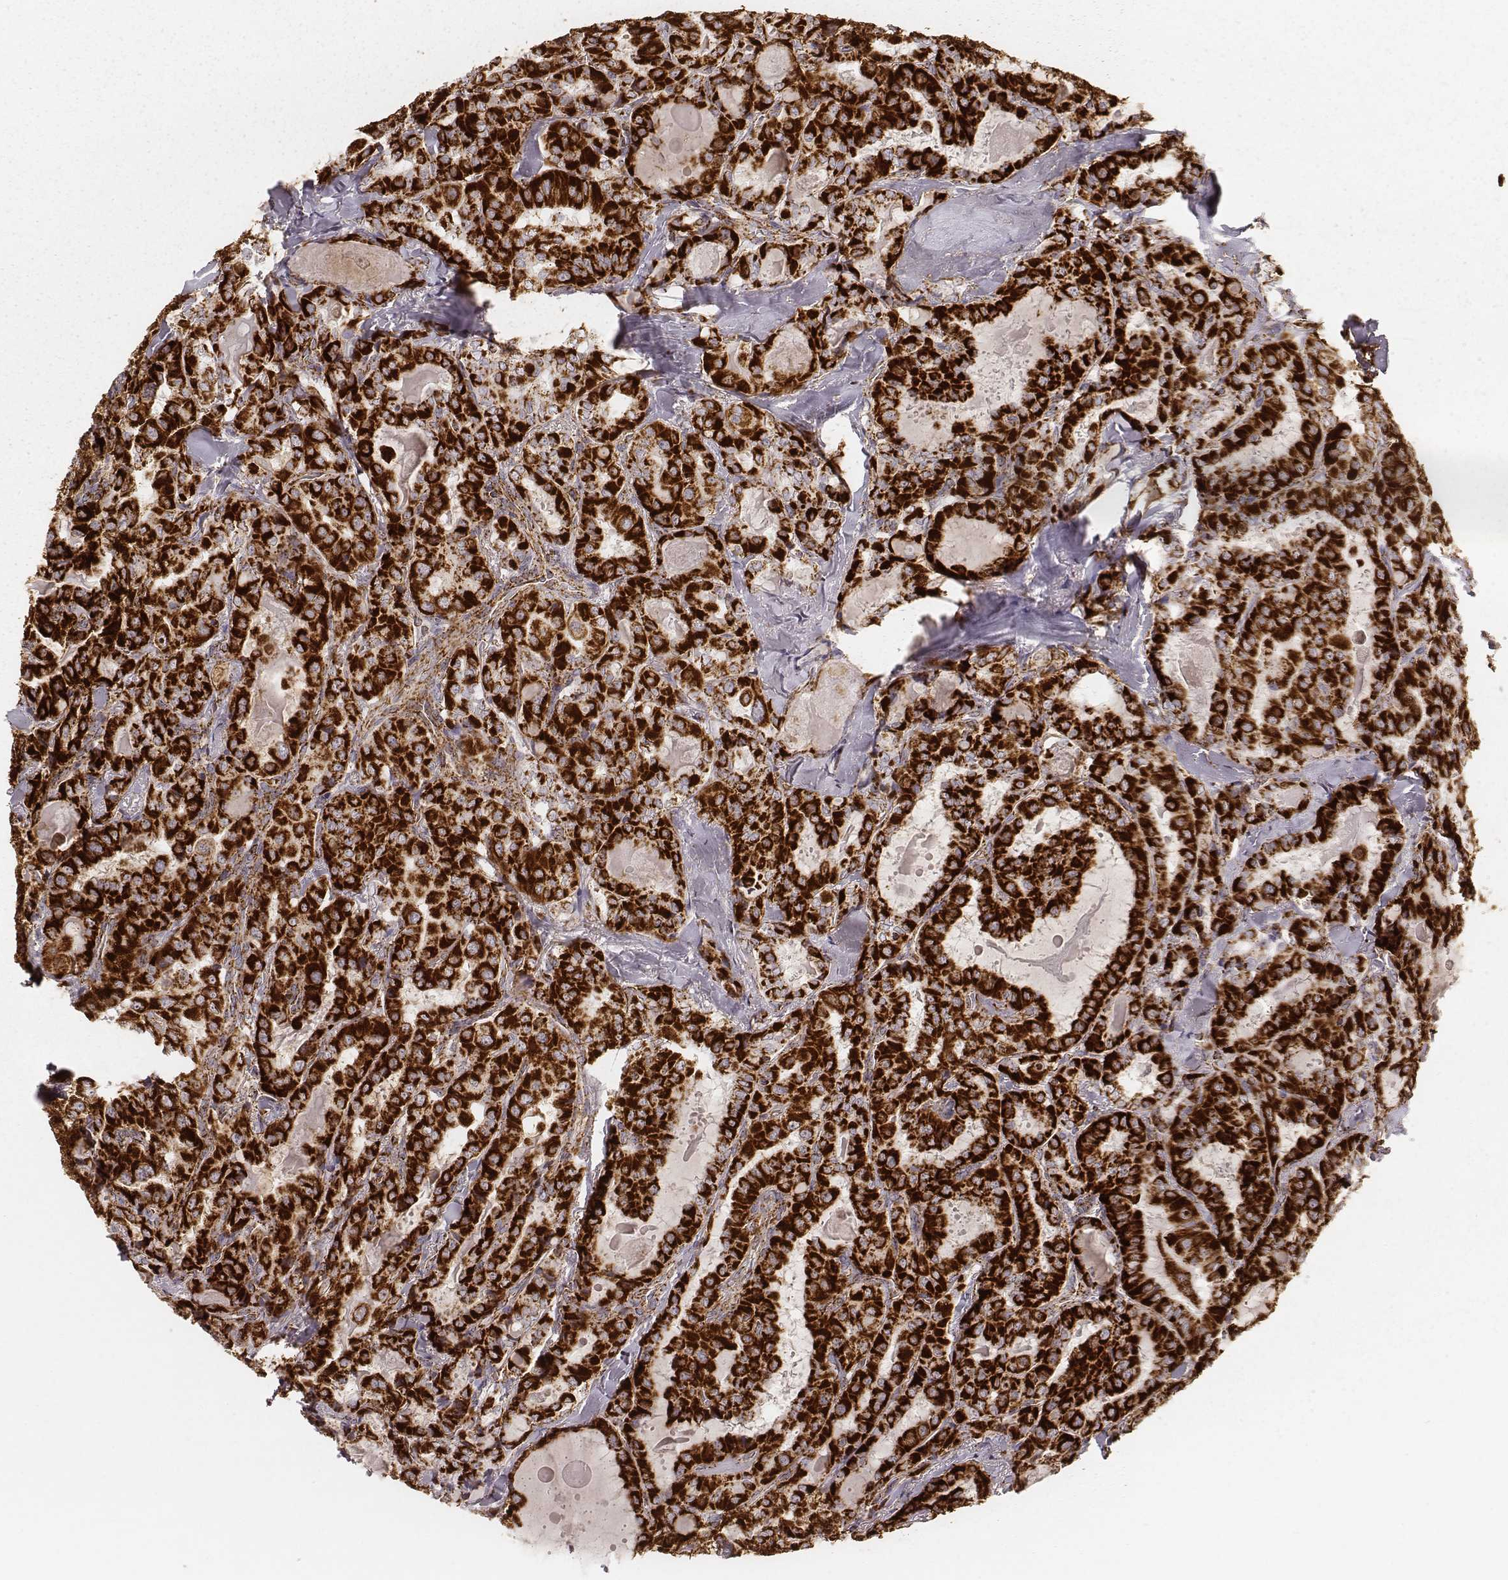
{"staining": {"intensity": "strong", "quantity": ">75%", "location": "cytoplasmic/membranous"}, "tissue": "thyroid cancer", "cell_type": "Tumor cells", "image_type": "cancer", "snomed": [{"axis": "morphology", "description": "Papillary adenocarcinoma, NOS"}, {"axis": "topography", "description": "Thyroid gland"}], "caption": "Papillary adenocarcinoma (thyroid) stained with DAB (3,3'-diaminobenzidine) IHC demonstrates high levels of strong cytoplasmic/membranous positivity in about >75% of tumor cells.", "gene": "CS", "patient": {"sex": "female", "age": 41}}